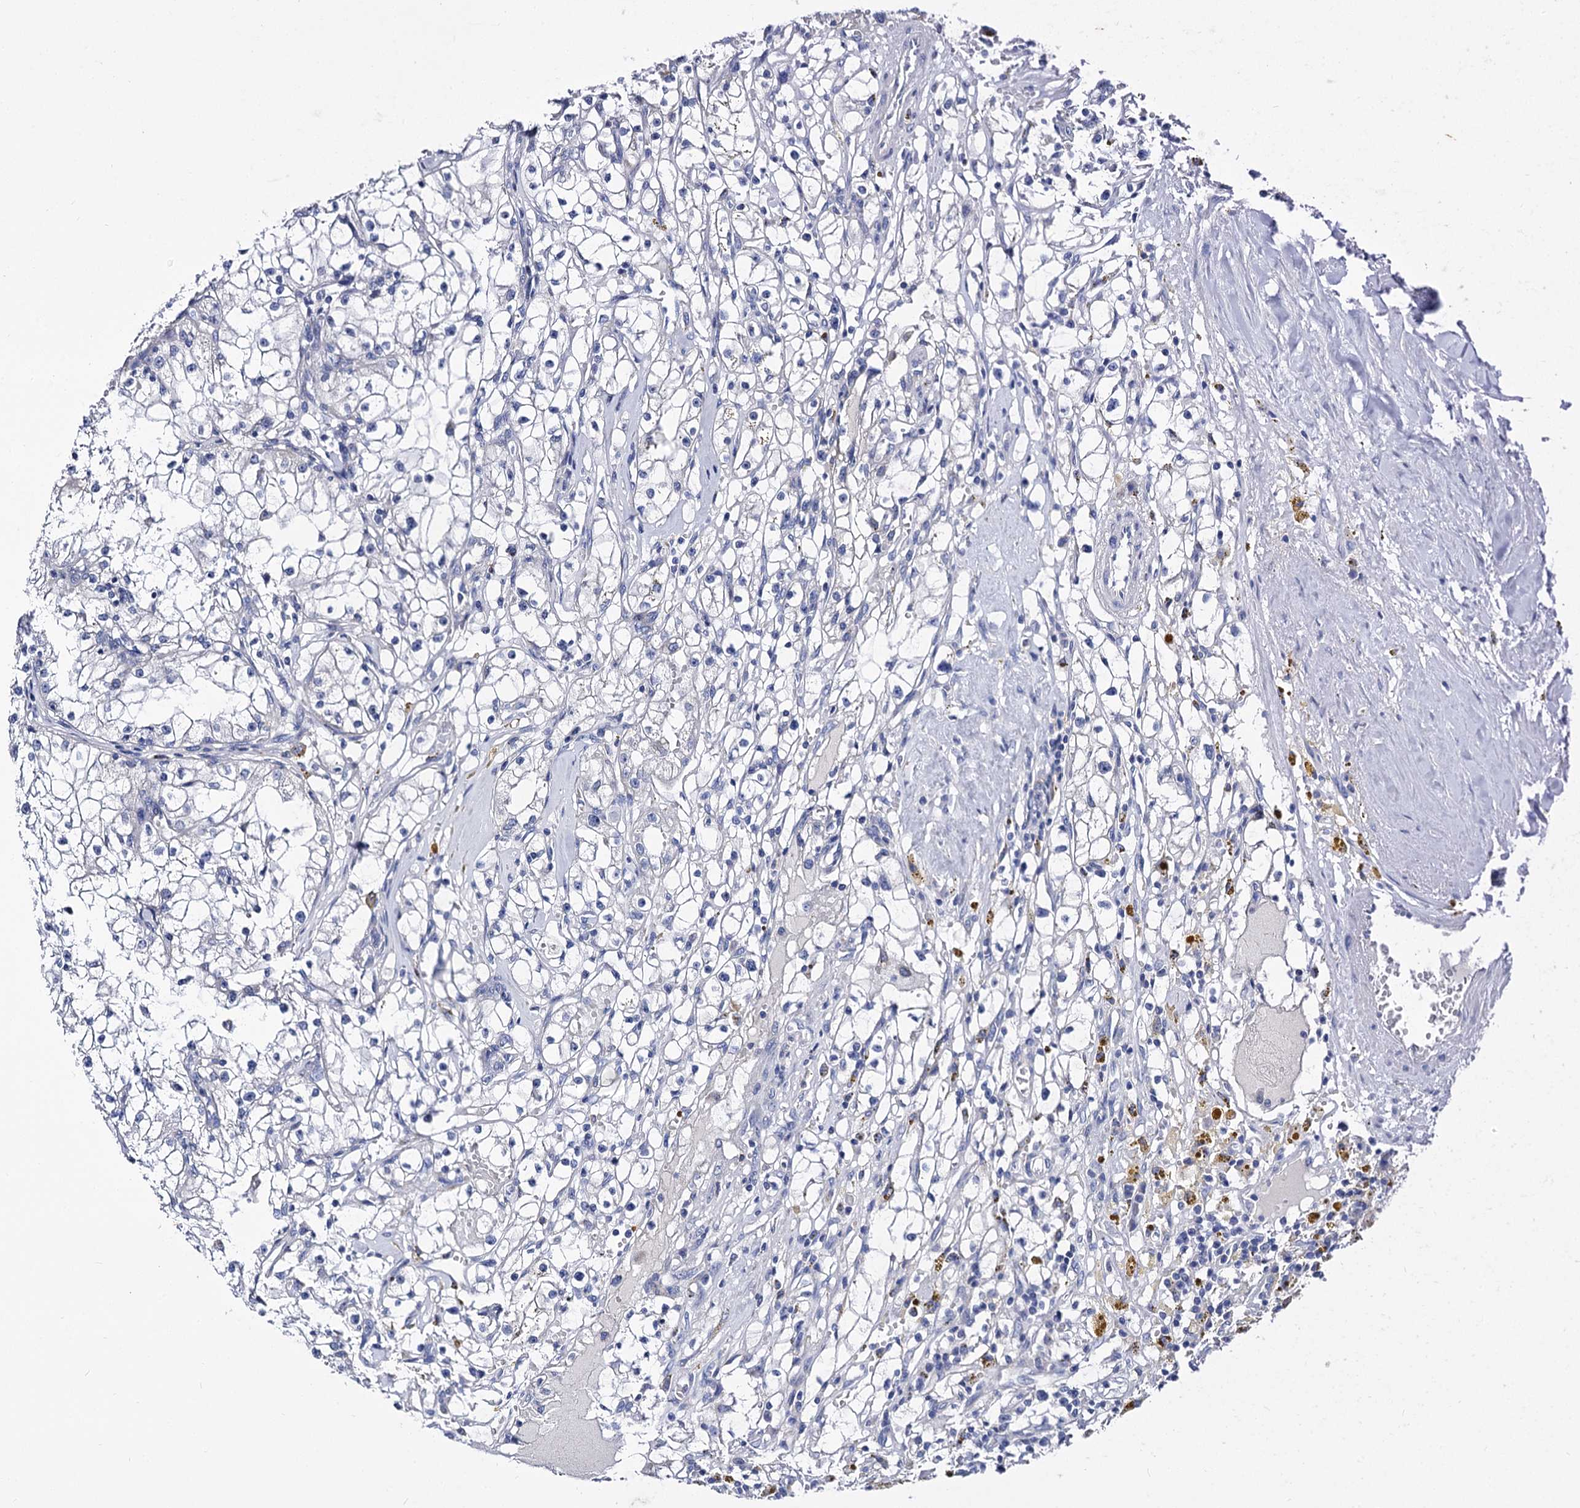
{"staining": {"intensity": "negative", "quantity": "none", "location": "none"}, "tissue": "renal cancer", "cell_type": "Tumor cells", "image_type": "cancer", "snomed": [{"axis": "morphology", "description": "Adenocarcinoma, NOS"}, {"axis": "topography", "description": "Kidney"}], "caption": "Immunohistochemical staining of renal cancer (adenocarcinoma) shows no significant expression in tumor cells.", "gene": "PANX2", "patient": {"sex": "male", "age": 56}}